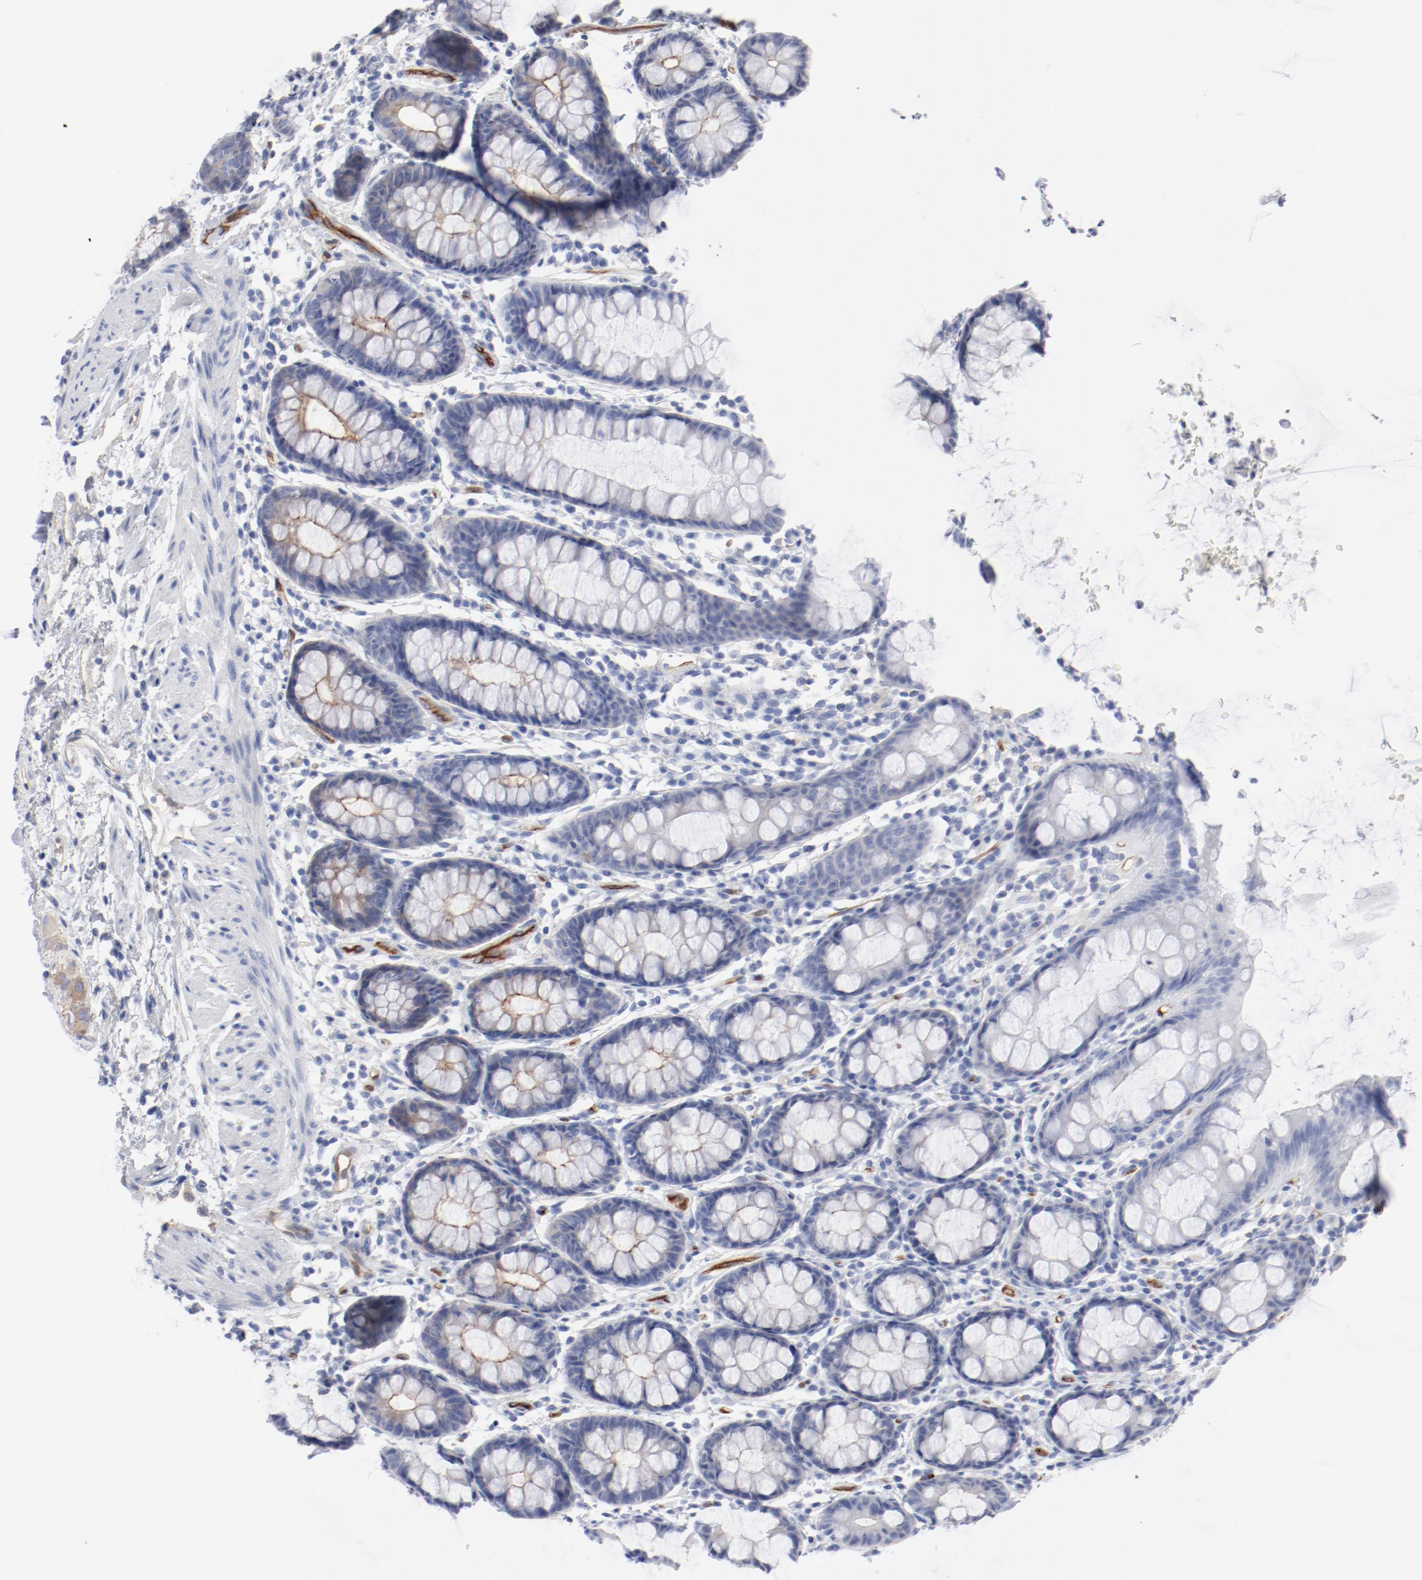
{"staining": {"intensity": "weak", "quantity": "<25%", "location": "cytoplasmic/membranous"}, "tissue": "rectum", "cell_type": "Glandular cells", "image_type": "normal", "snomed": [{"axis": "morphology", "description": "Normal tissue, NOS"}, {"axis": "topography", "description": "Rectum"}], "caption": "This is a image of IHC staining of normal rectum, which shows no positivity in glandular cells. (DAB (3,3'-diaminobenzidine) immunohistochemistry (IHC), high magnification).", "gene": "SHANK3", "patient": {"sex": "male", "age": 92}}